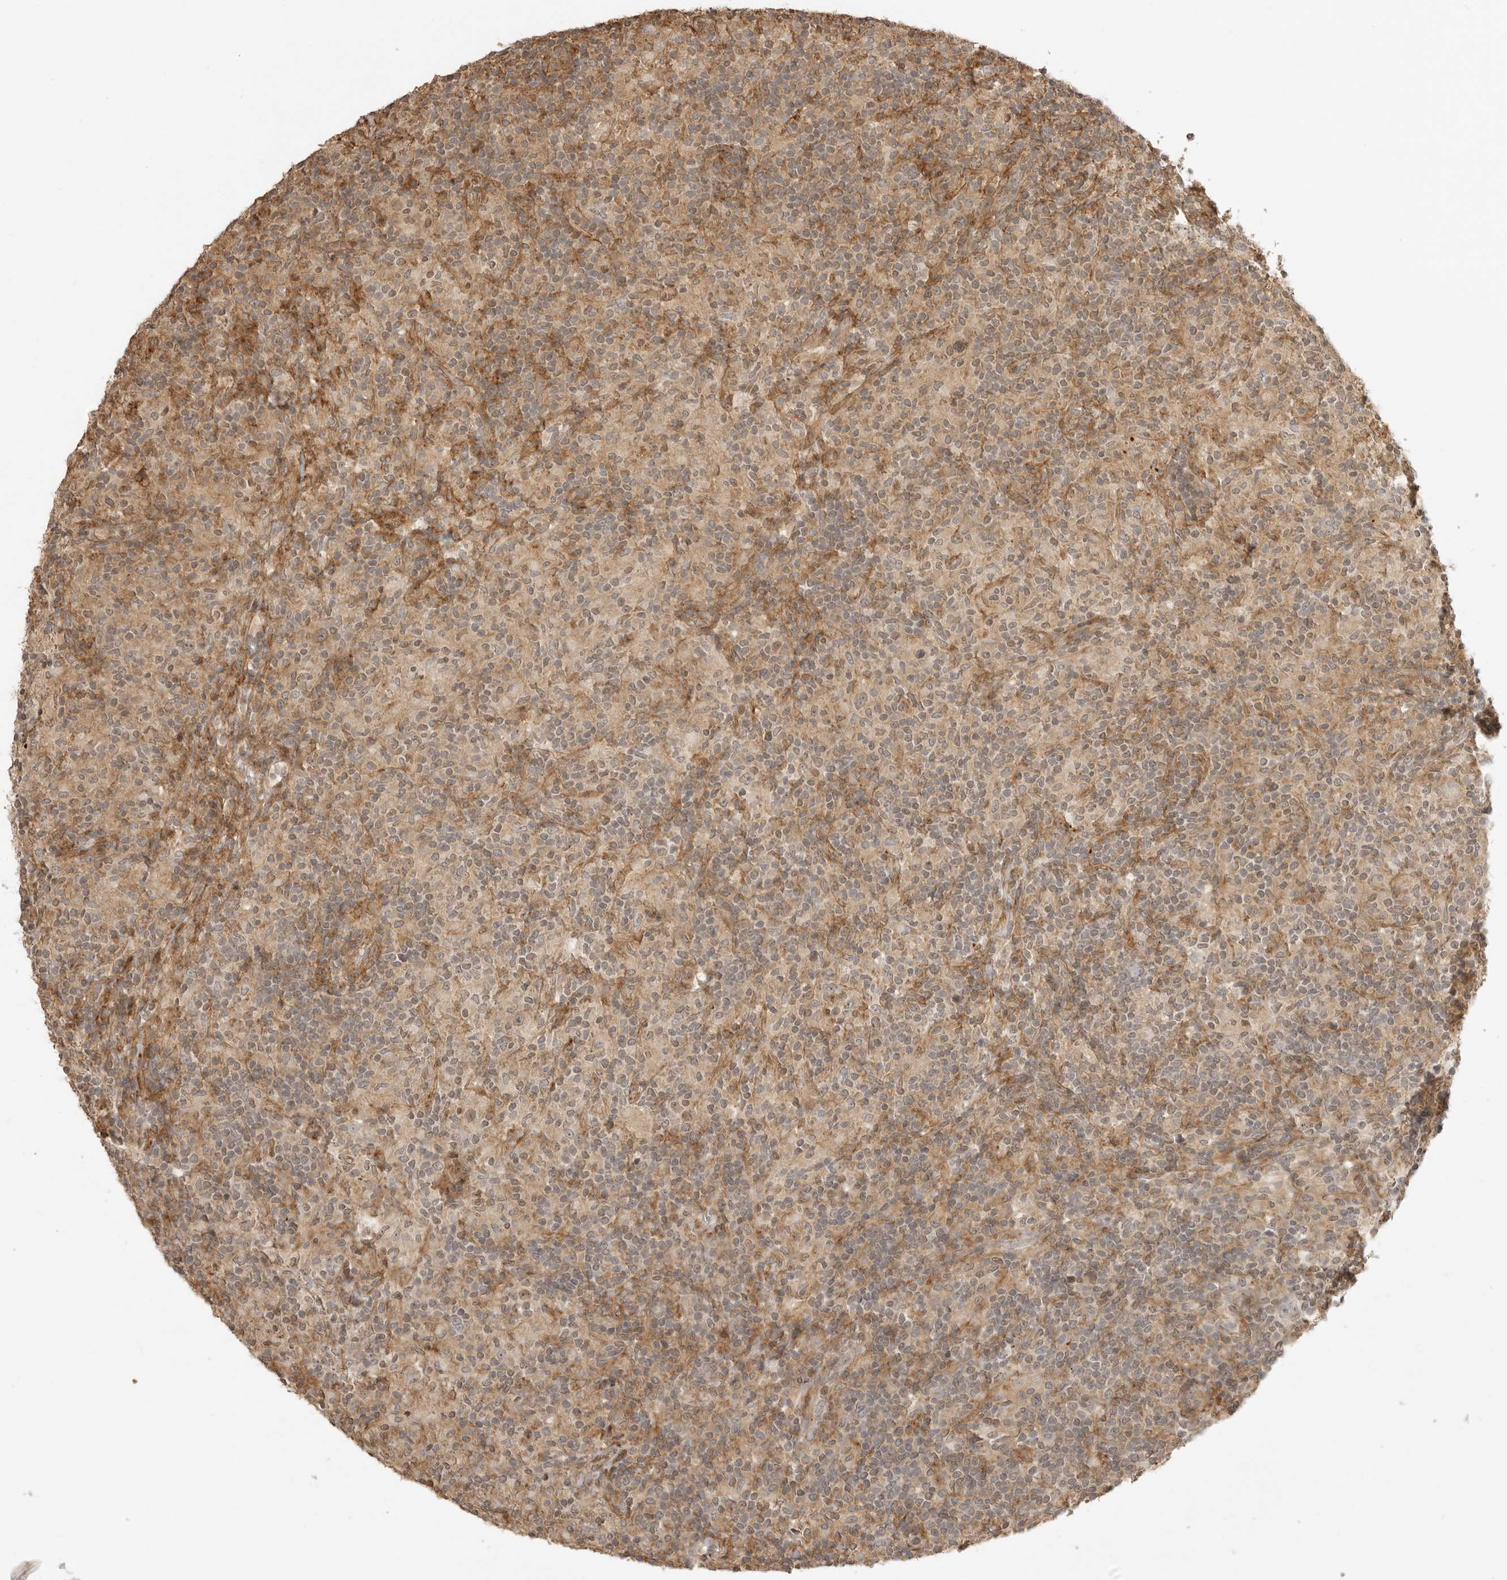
{"staining": {"intensity": "weak", "quantity": "25%-75%", "location": "cytoplasmic/membranous"}, "tissue": "lymphoma", "cell_type": "Tumor cells", "image_type": "cancer", "snomed": [{"axis": "morphology", "description": "Hodgkin's disease, NOS"}, {"axis": "topography", "description": "Lymph node"}], "caption": "Brown immunohistochemical staining in lymphoma displays weak cytoplasmic/membranous positivity in about 25%-75% of tumor cells.", "gene": "GPC2", "patient": {"sex": "male", "age": 70}}